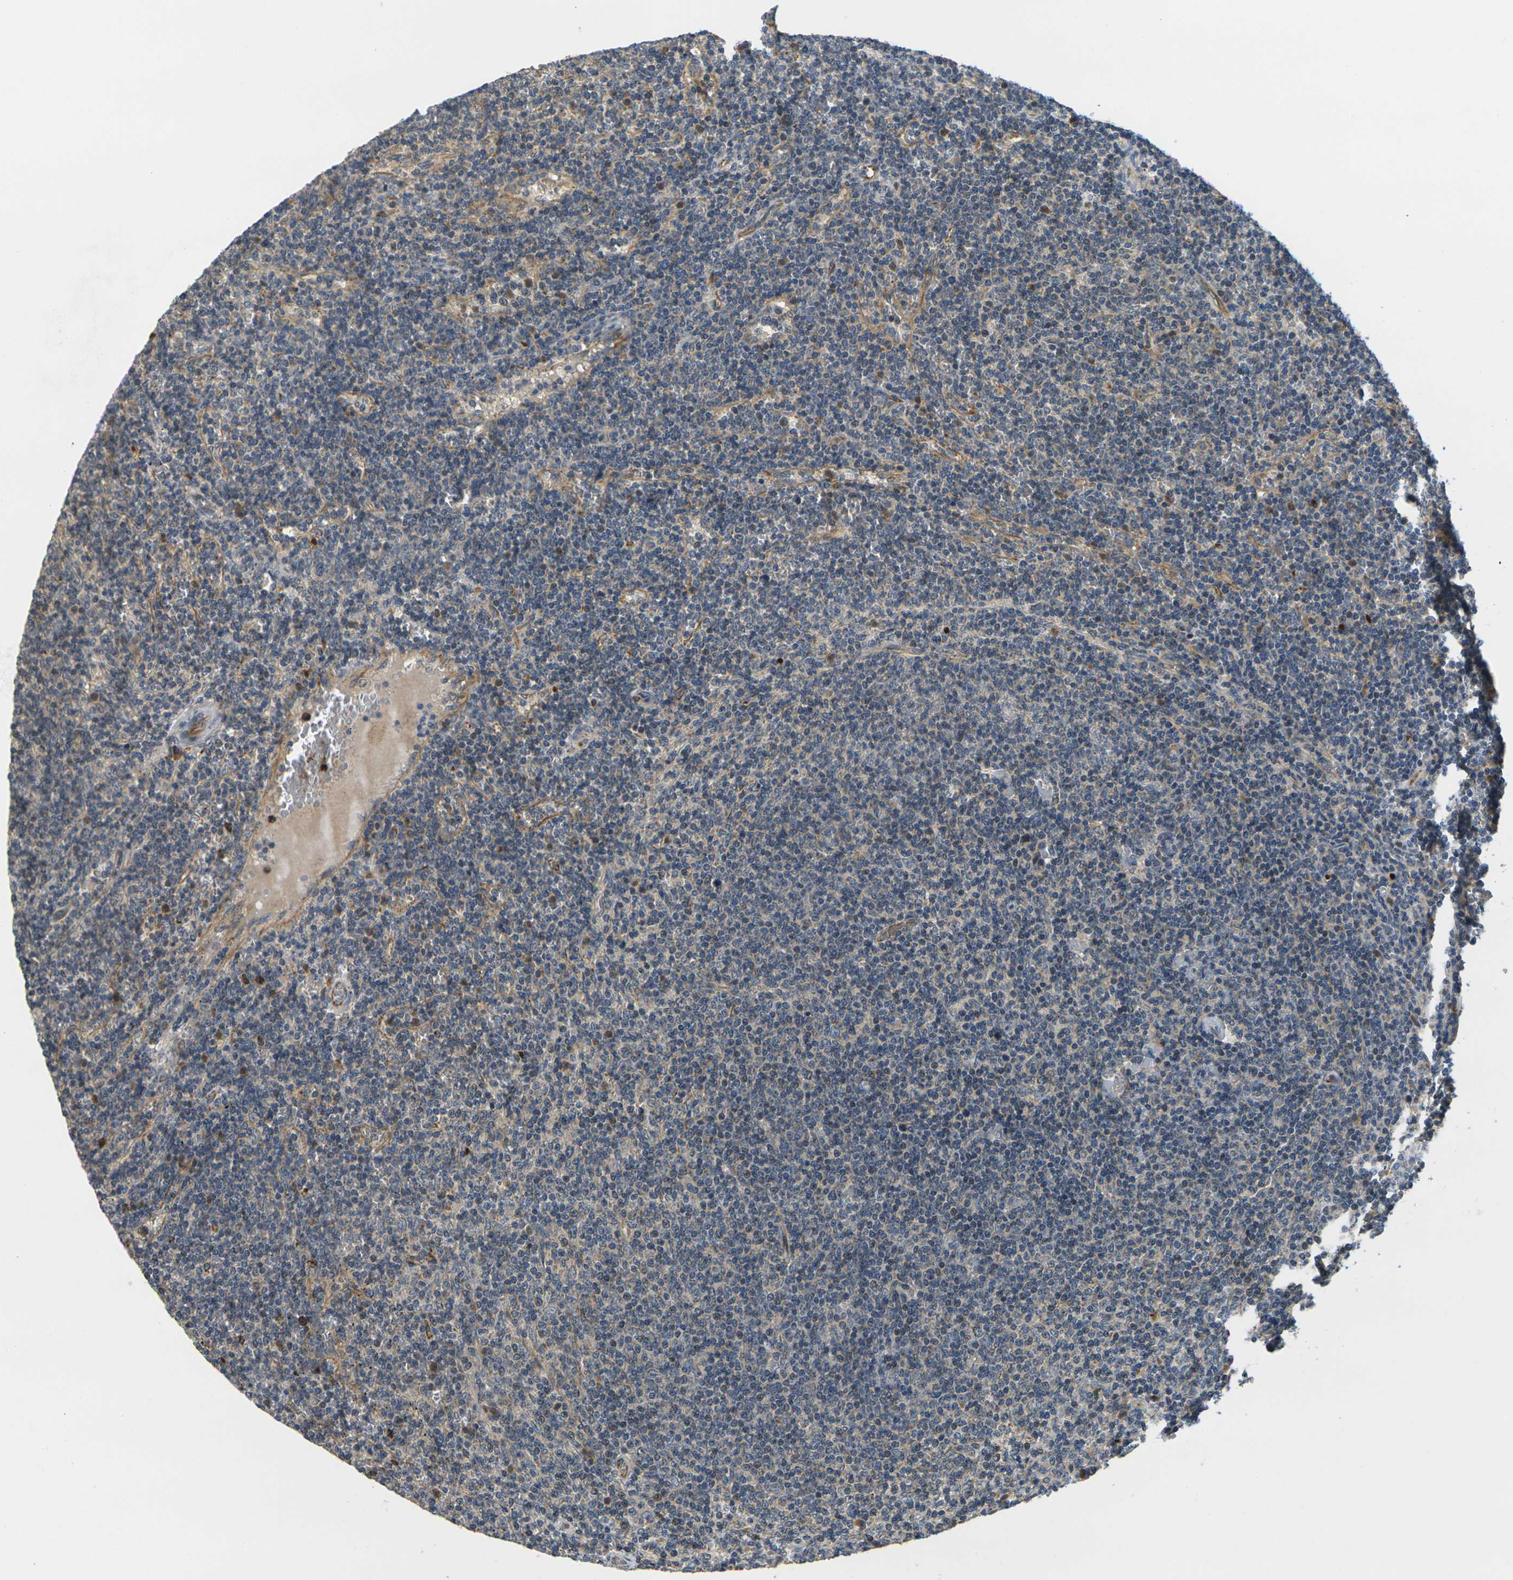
{"staining": {"intensity": "moderate", "quantity": "25%-75%", "location": "cytoplasmic/membranous"}, "tissue": "lymphoma", "cell_type": "Tumor cells", "image_type": "cancer", "snomed": [{"axis": "morphology", "description": "Malignant lymphoma, non-Hodgkin's type, Low grade"}, {"axis": "topography", "description": "Spleen"}], "caption": "IHC (DAB (3,3'-diaminobenzidine)) staining of human lymphoma shows moderate cytoplasmic/membranous protein staining in about 25%-75% of tumor cells.", "gene": "MINAR2", "patient": {"sex": "female", "age": 50}}